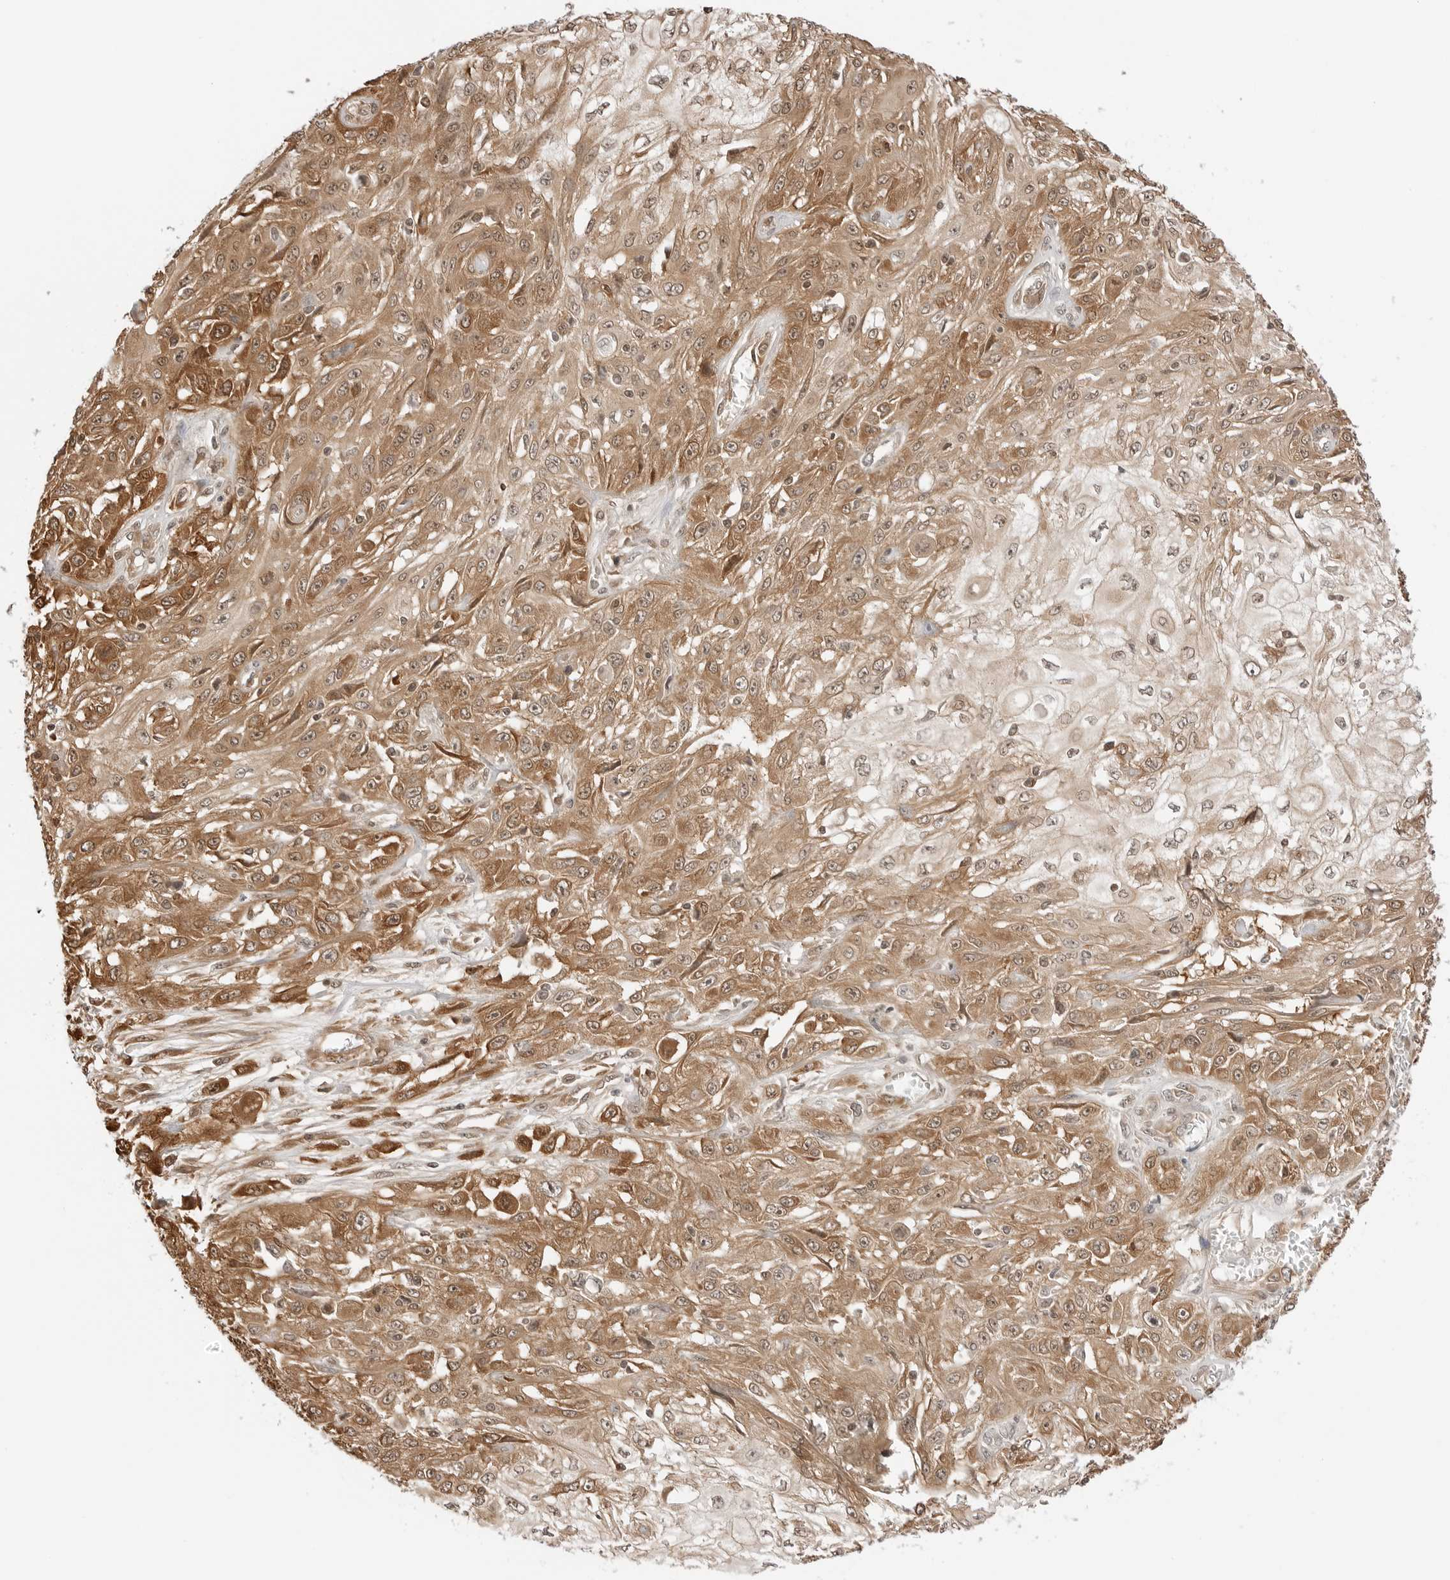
{"staining": {"intensity": "moderate", "quantity": ">75%", "location": "cytoplasmic/membranous,nuclear"}, "tissue": "skin cancer", "cell_type": "Tumor cells", "image_type": "cancer", "snomed": [{"axis": "morphology", "description": "Squamous cell carcinoma, NOS"}, {"axis": "morphology", "description": "Squamous cell carcinoma, metastatic, NOS"}, {"axis": "topography", "description": "Skin"}, {"axis": "topography", "description": "Lymph node"}], "caption": "Moderate cytoplasmic/membranous and nuclear staining for a protein is identified in approximately >75% of tumor cells of skin squamous cell carcinoma using immunohistochemistry.", "gene": "NUDC", "patient": {"sex": "male", "age": 75}}